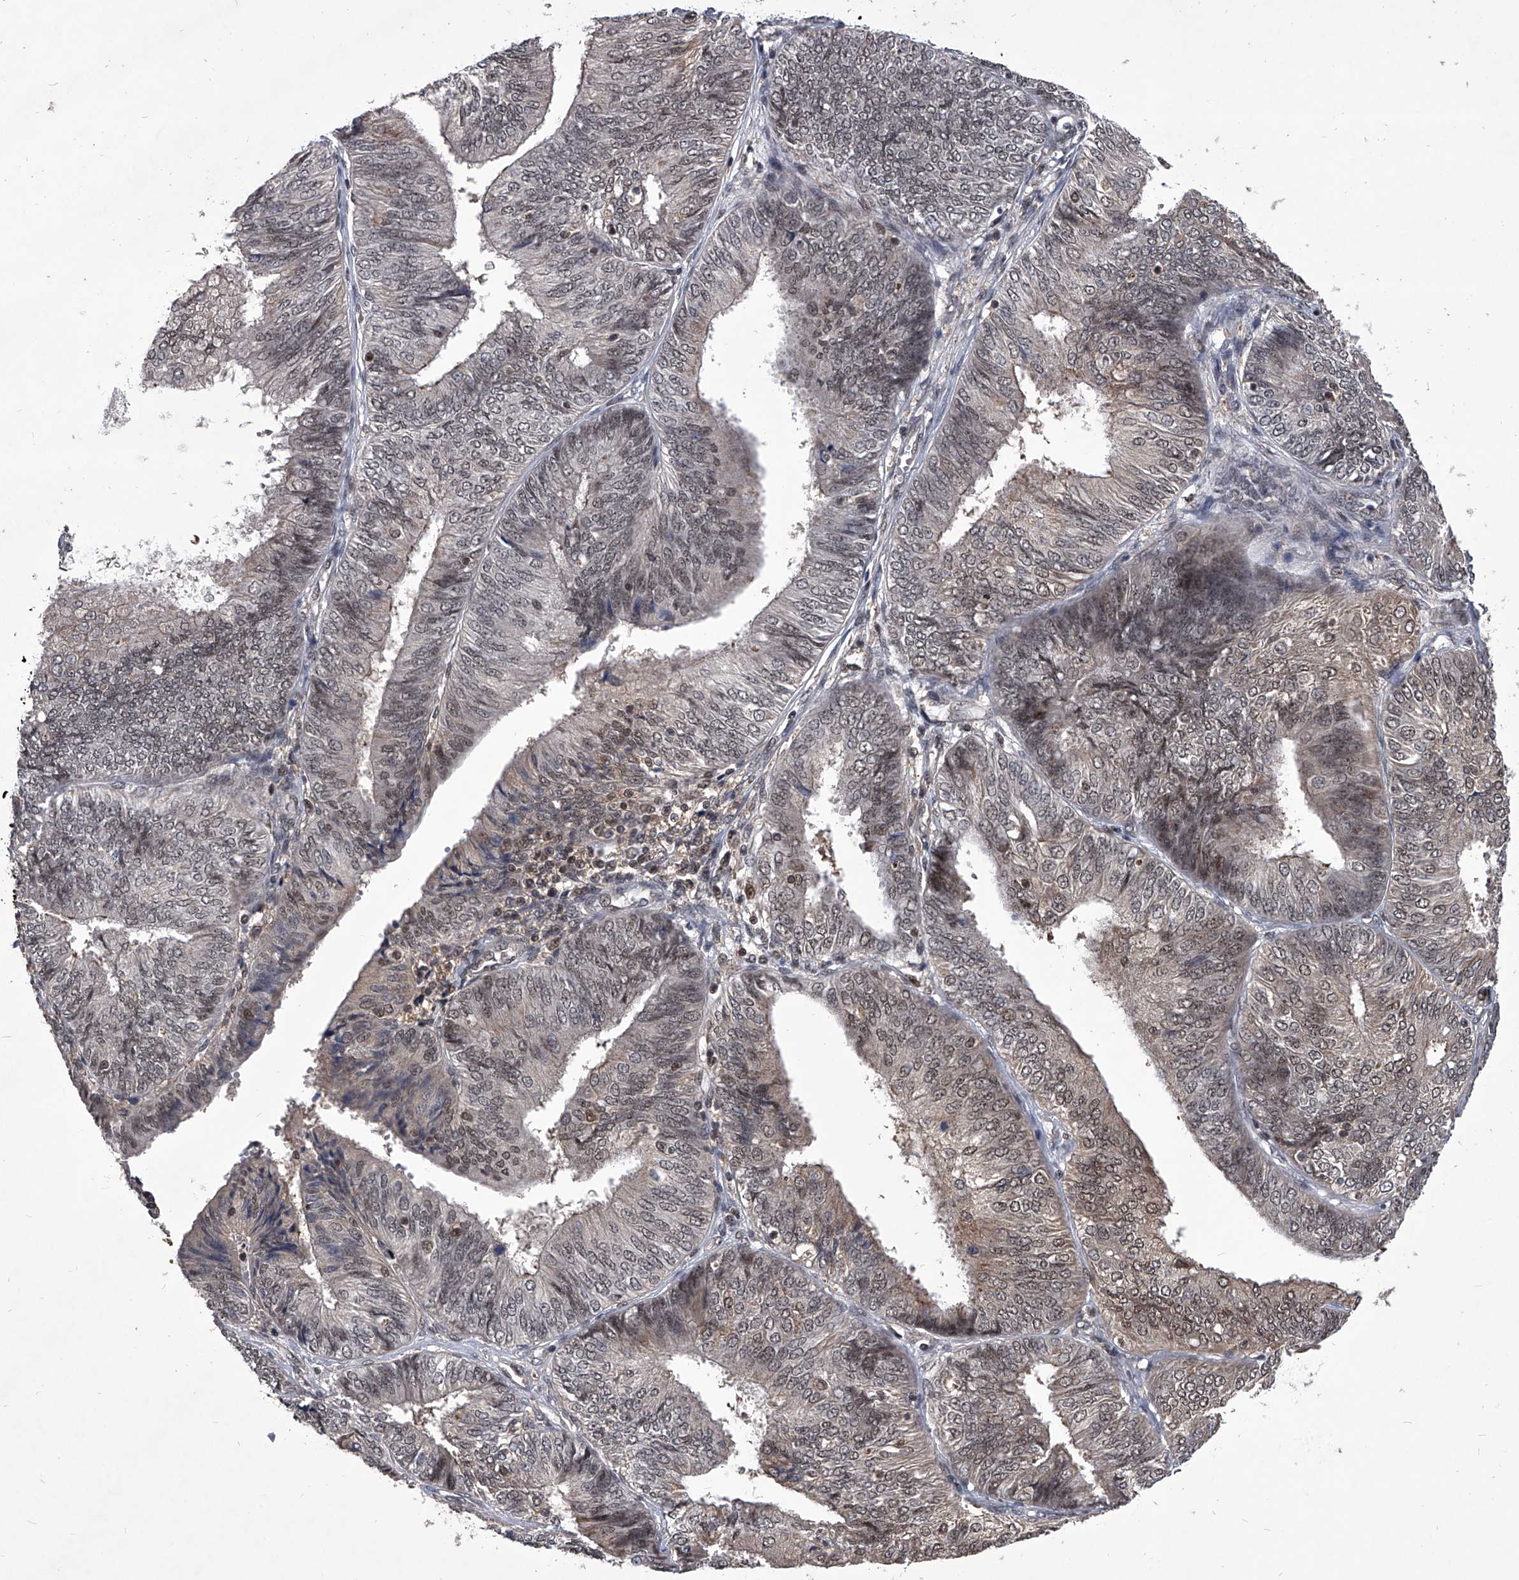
{"staining": {"intensity": "weak", "quantity": ">75%", "location": "cytoplasmic/membranous,nuclear"}, "tissue": "endometrial cancer", "cell_type": "Tumor cells", "image_type": "cancer", "snomed": [{"axis": "morphology", "description": "Adenocarcinoma, NOS"}, {"axis": "topography", "description": "Endometrium"}], "caption": "Immunohistochemical staining of human endometrial cancer (adenocarcinoma) demonstrates low levels of weak cytoplasmic/membranous and nuclear expression in about >75% of tumor cells.", "gene": "CMTR1", "patient": {"sex": "female", "age": 58}}